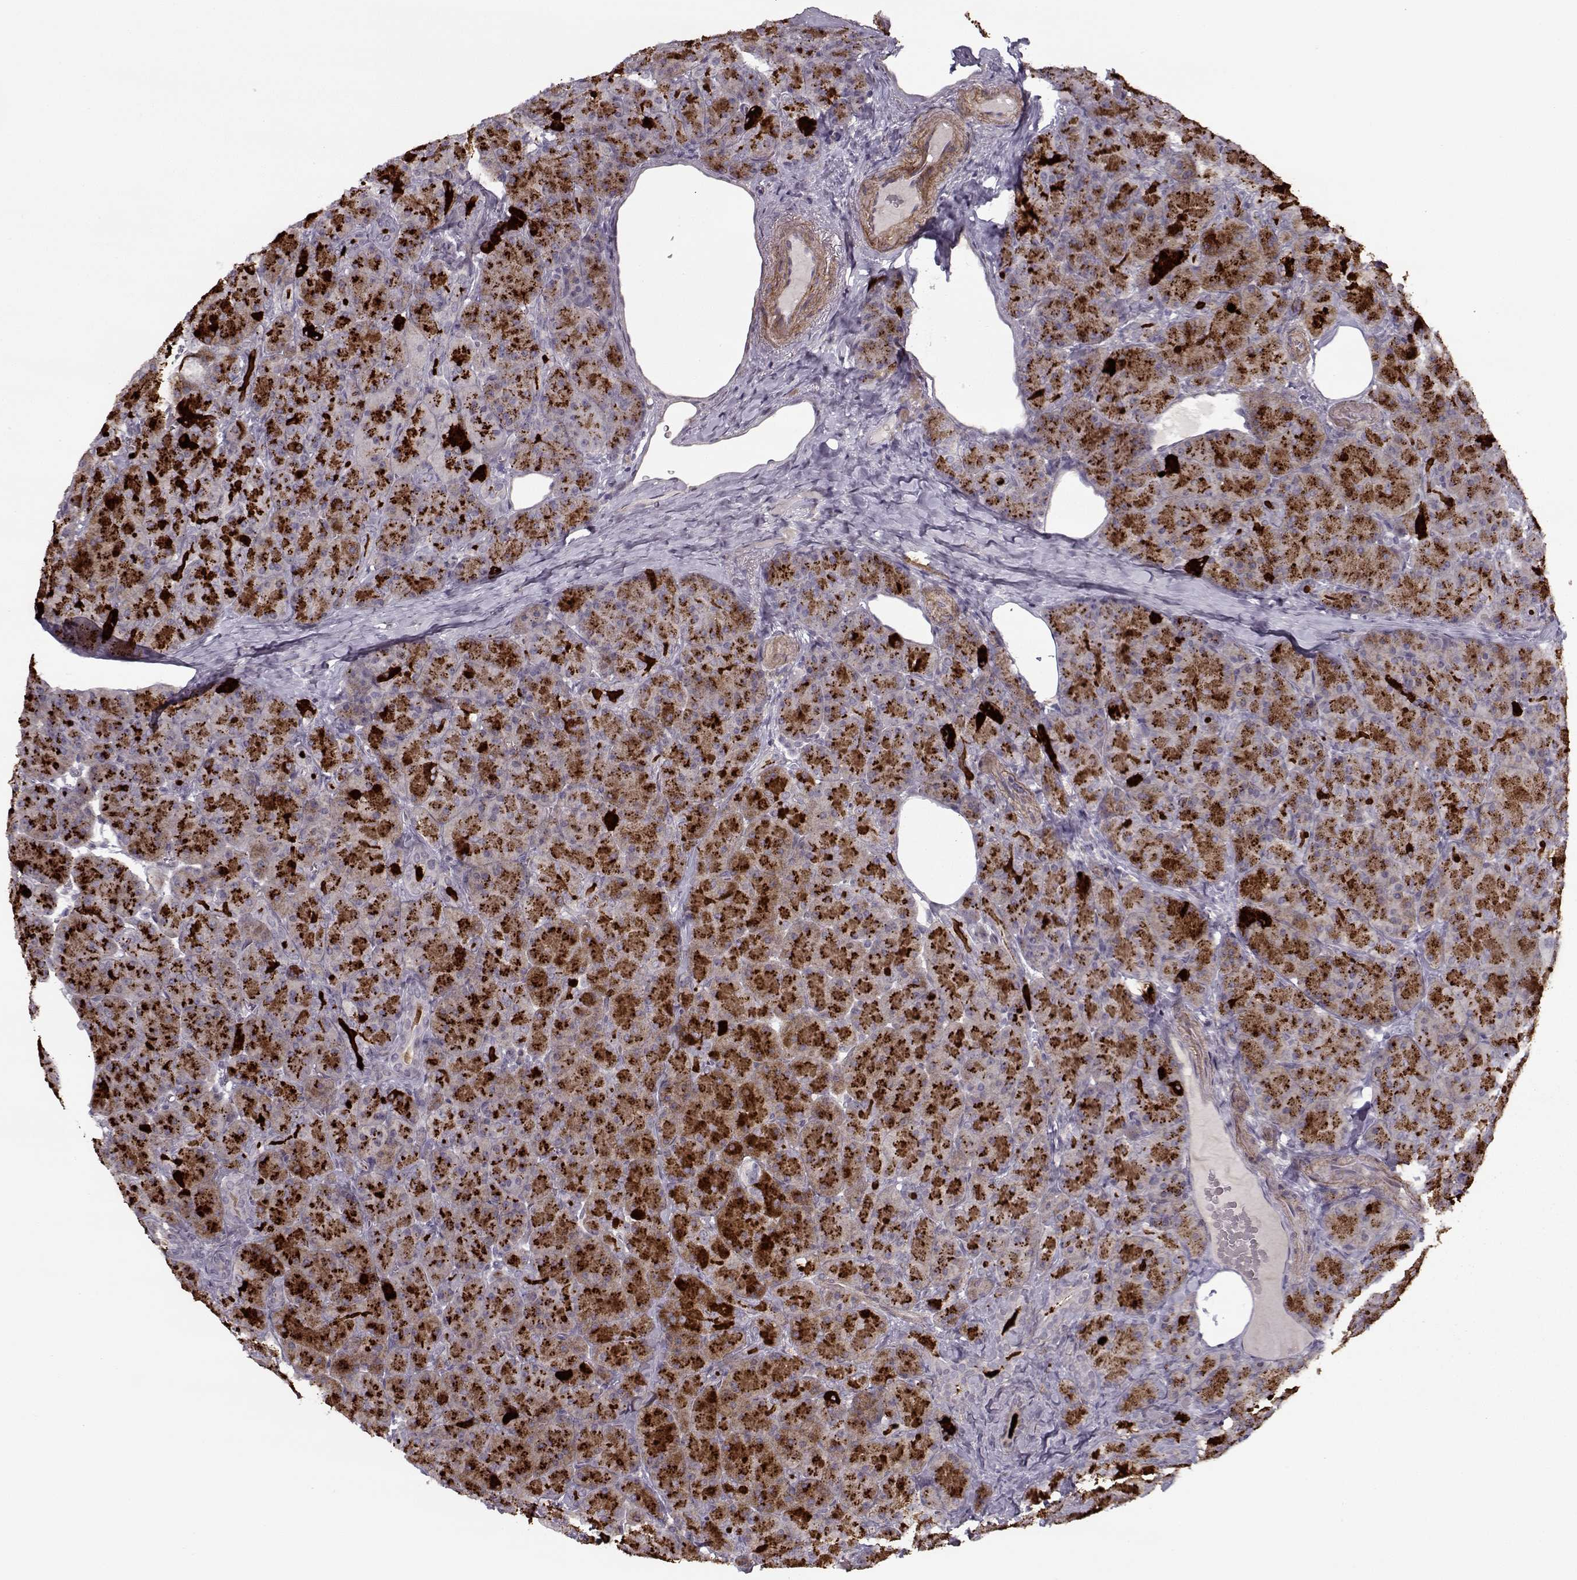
{"staining": {"intensity": "weak", "quantity": ">75%", "location": "cytoplasmic/membranous"}, "tissue": "pancreas", "cell_type": "Exocrine glandular cells", "image_type": "normal", "snomed": [{"axis": "morphology", "description": "Normal tissue, NOS"}, {"axis": "topography", "description": "Pancreas"}], "caption": "Immunohistochemistry of benign human pancreas shows low levels of weak cytoplasmic/membranous staining in approximately >75% of exocrine glandular cells.", "gene": "LAMB2", "patient": {"sex": "male", "age": 57}}